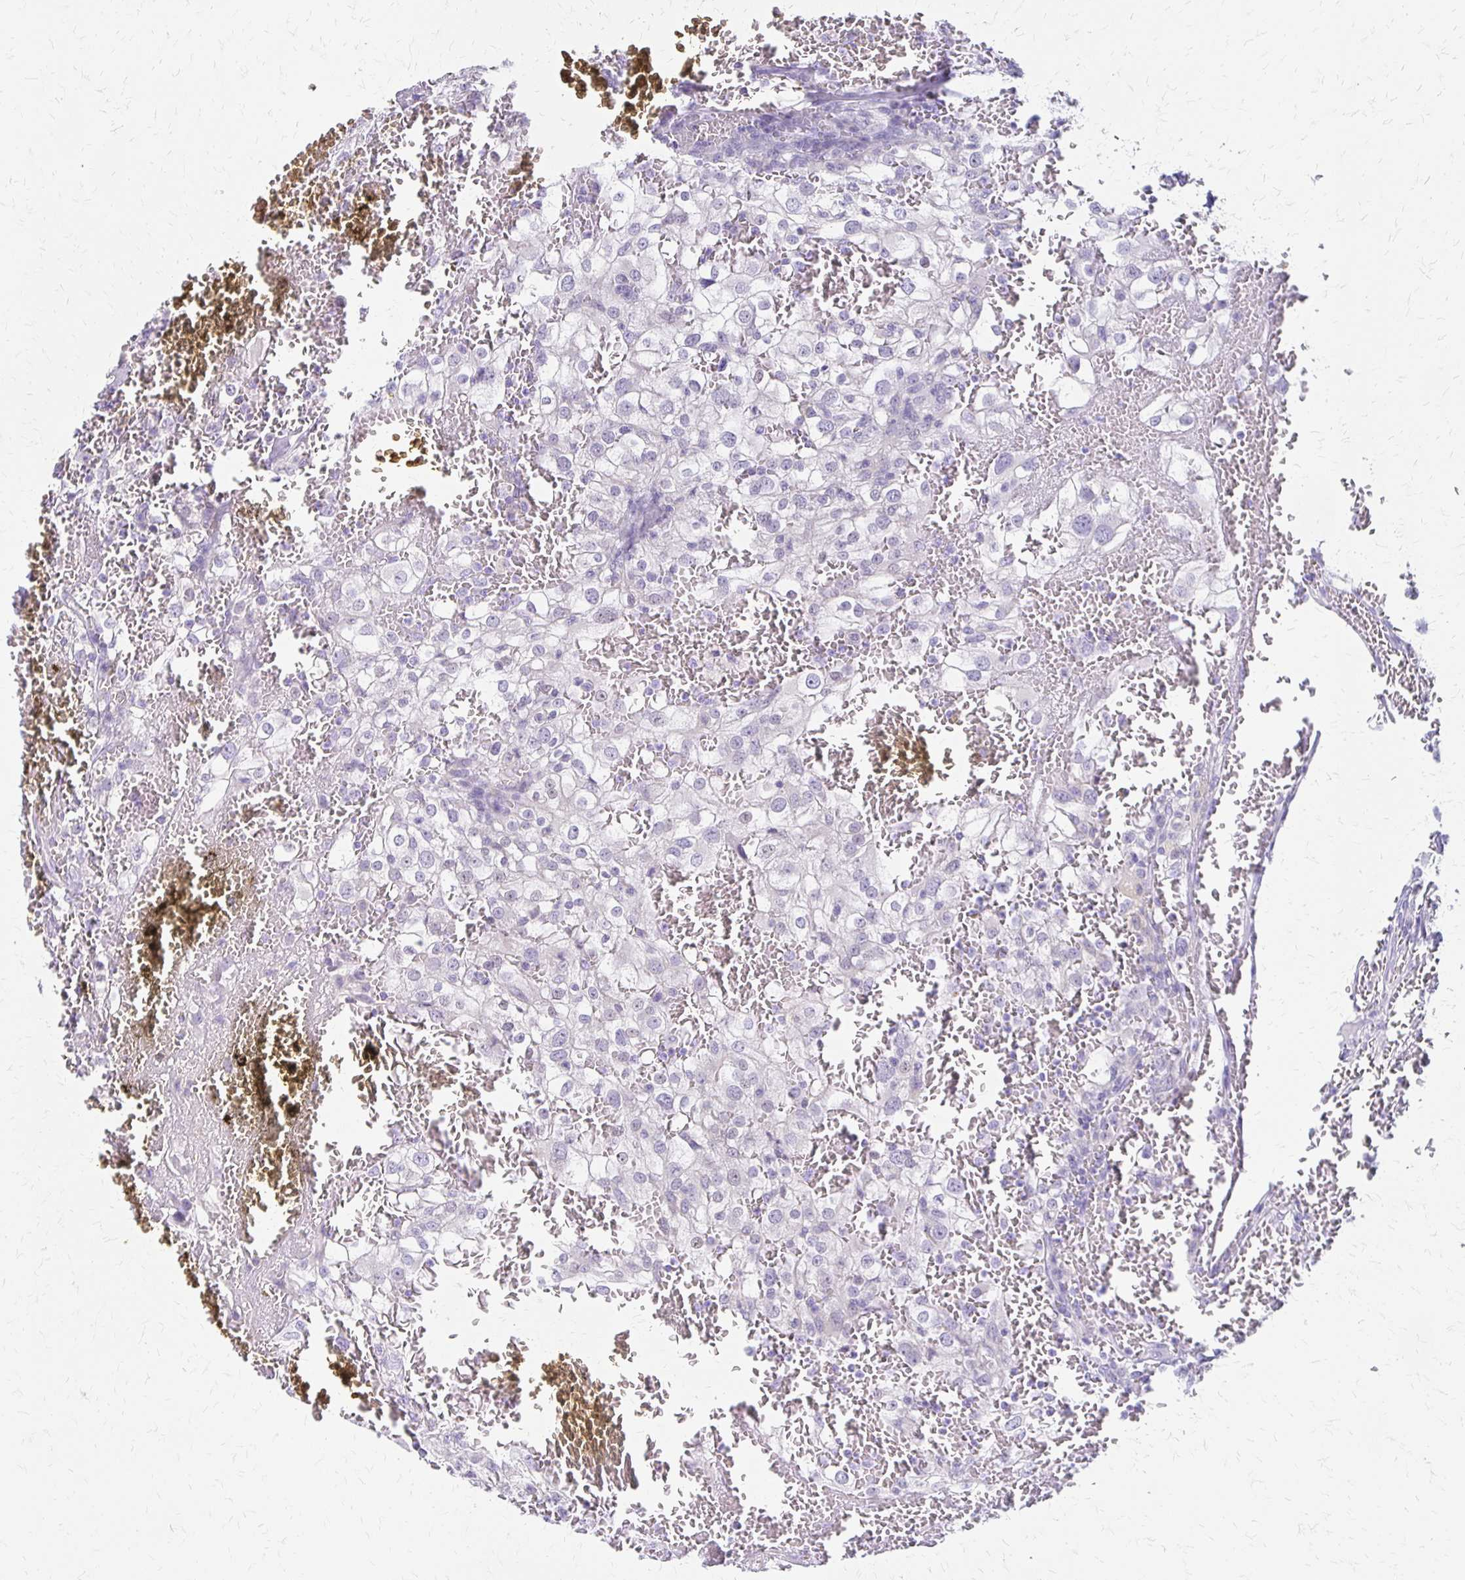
{"staining": {"intensity": "negative", "quantity": "none", "location": "none"}, "tissue": "renal cancer", "cell_type": "Tumor cells", "image_type": "cancer", "snomed": [{"axis": "morphology", "description": "Adenocarcinoma, NOS"}, {"axis": "topography", "description": "Kidney"}], "caption": "High magnification brightfield microscopy of renal cancer (adenocarcinoma) stained with DAB (3,3'-diaminobenzidine) (brown) and counterstained with hematoxylin (blue): tumor cells show no significant positivity. (DAB immunohistochemistry visualized using brightfield microscopy, high magnification).", "gene": "IVL", "patient": {"sex": "female", "age": 74}}